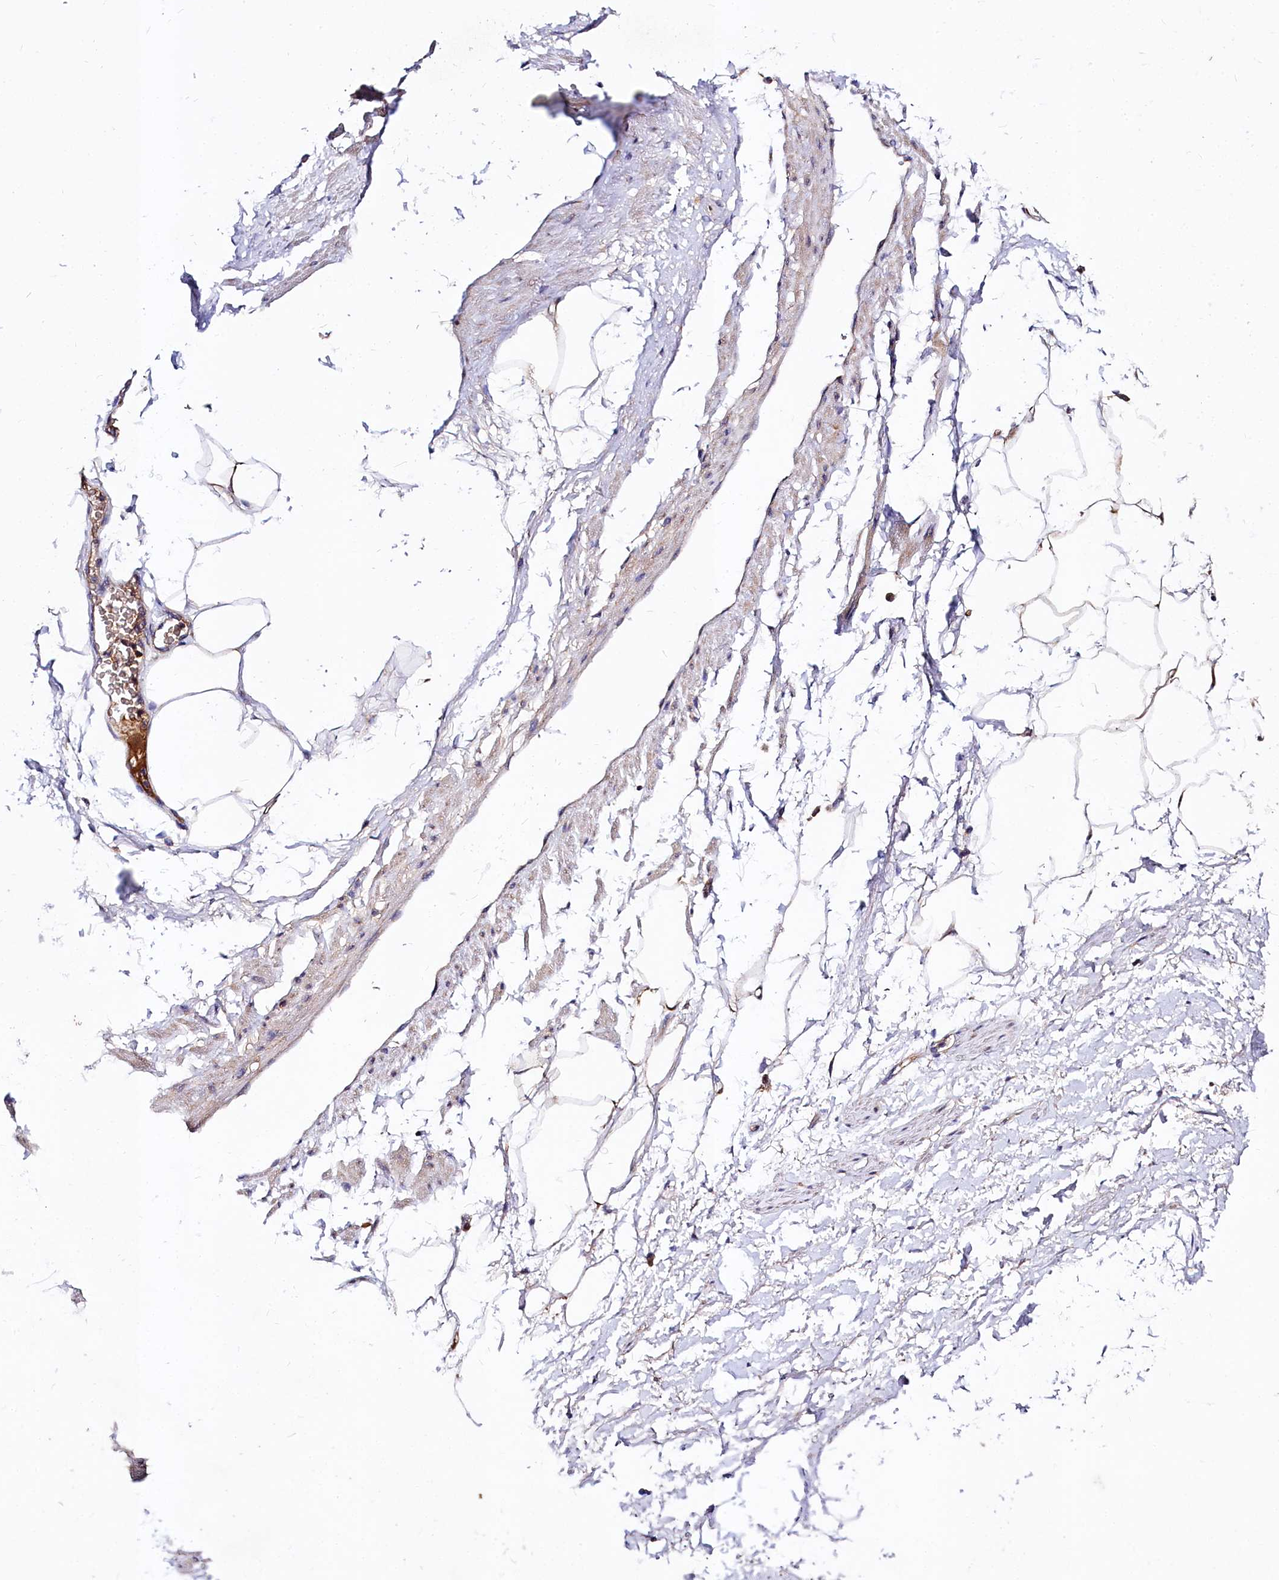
{"staining": {"intensity": "moderate", "quantity": "25%-75%", "location": "cytoplasmic/membranous"}, "tissue": "adipose tissue", "cell_type": "Adipocytes", "image_type": "normal", "snomed": [{"axis": "morphology", "description": "Normal tissue, NOS"}, {"axis": "morphology", "description": "Adenocarcinoma, Low grade"}, {"axis": "topography", "description": "Prostate"}, {"axis": "topography", "description": "Peripheral nerve tissue"}], "caption": "Protein expression analysis of unremarkable adipose tissue demonstrates moderate cytoplasmic/membranous expression in approximately 25%-75% of adipocytes. (Stains: DAB (3,3'-diaminobenzidine) in brown, nuclei in blue, Microscopy: brightfield microscopy at high magnification).", "gene": "SPRYD3", "patient": {"sex": "male", "age": 63}}